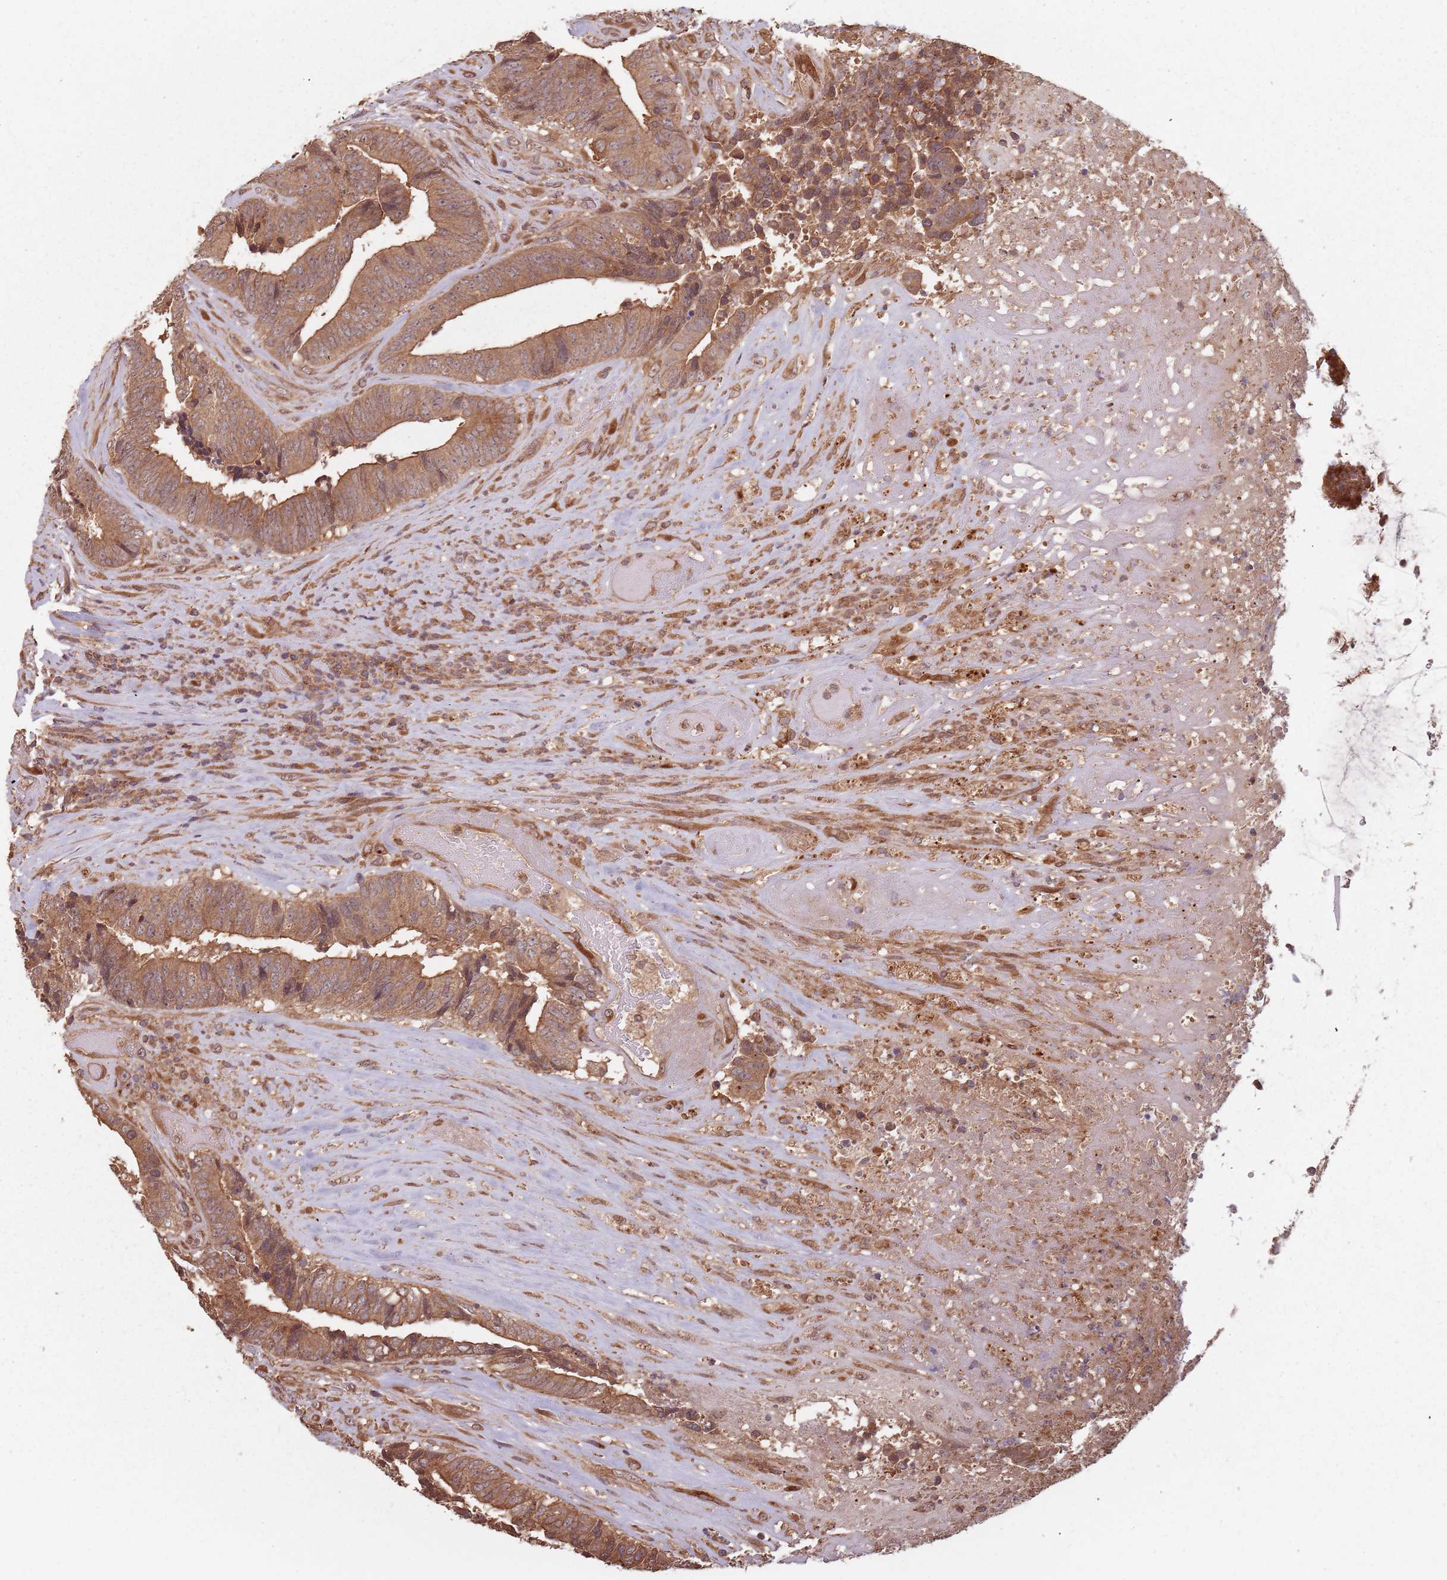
{"staining": {"intensity": "moderate", "quantity": ">75%", "location": "cytoplasmic/membranous"}, "tissue": "colorectal cancer", "cell_type": "Tumor cells", "image_type": "cancer", "snomed": [{"axis": "morphology", "description": "Adenocarcinoma, NOS"}, {"axis": "topography", "description": "Rectum"}], "caption": "Human colorectal cancer (adenocarcinoma) stained with a protein marker shows moderate staining in tumor cells.", "gene": "C3orf14", "patient": {"sex": "male", "age": 72}}